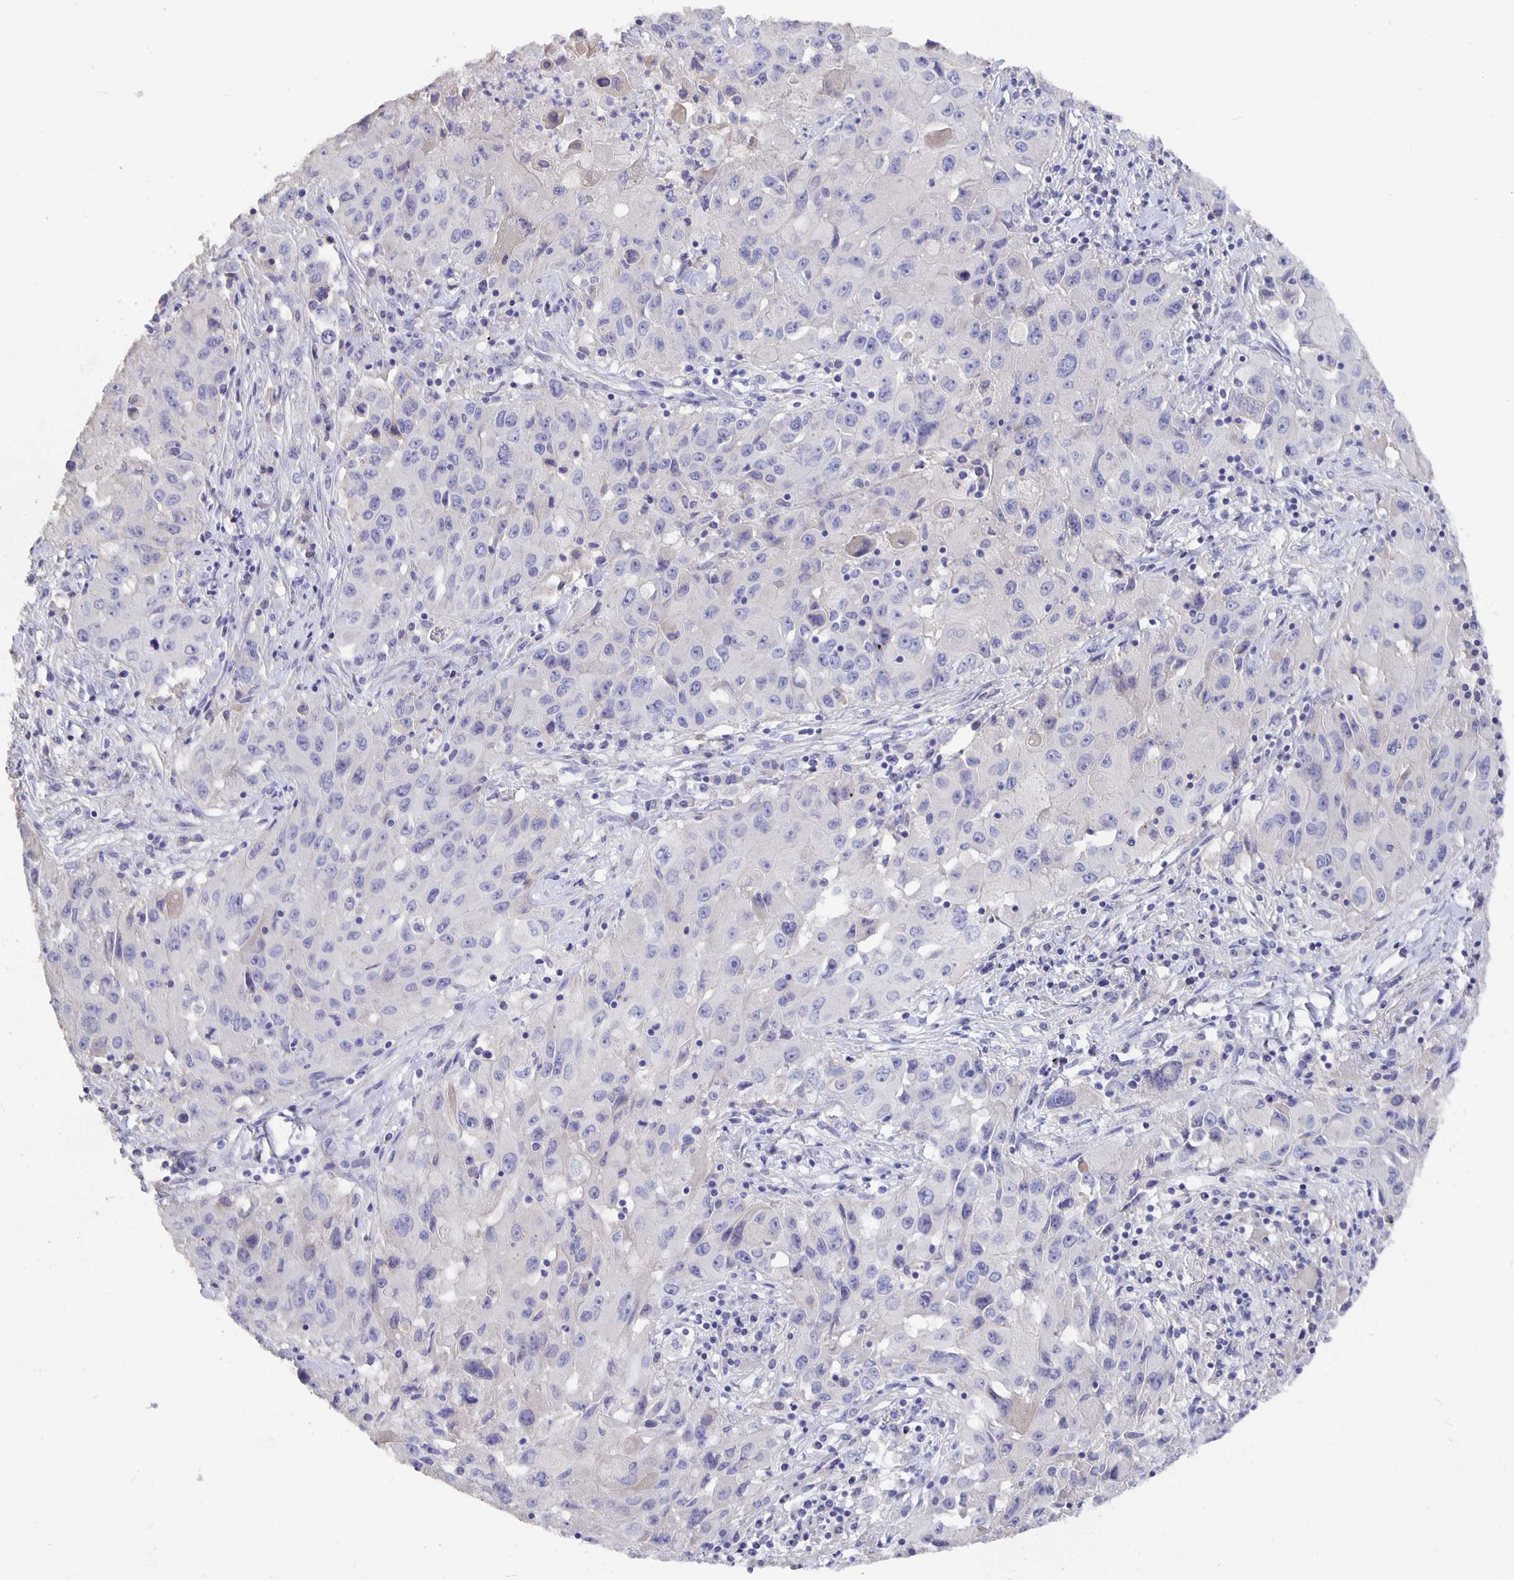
{"staining": {"intensity": "negative", "quantity": "none", "location": "none"}, "tissue": "lung cancer", "cell_type": "Tumor cells", "image_type": "cancer", "snomed": [{"axis": "morphology", "description": "Squamous cell carcinoma, NOS"}, {"axis": "topography", "description": "Lung"}], "caption": "This micrograph is of lung cancer stained with immunohistochemistry (IHC) to label a protein in brown with the nuclei are counter-stained blue. There is no expression in tumor cells.", "gene": "CFAP74", "patient": {"sex": "male", "age": 63}}